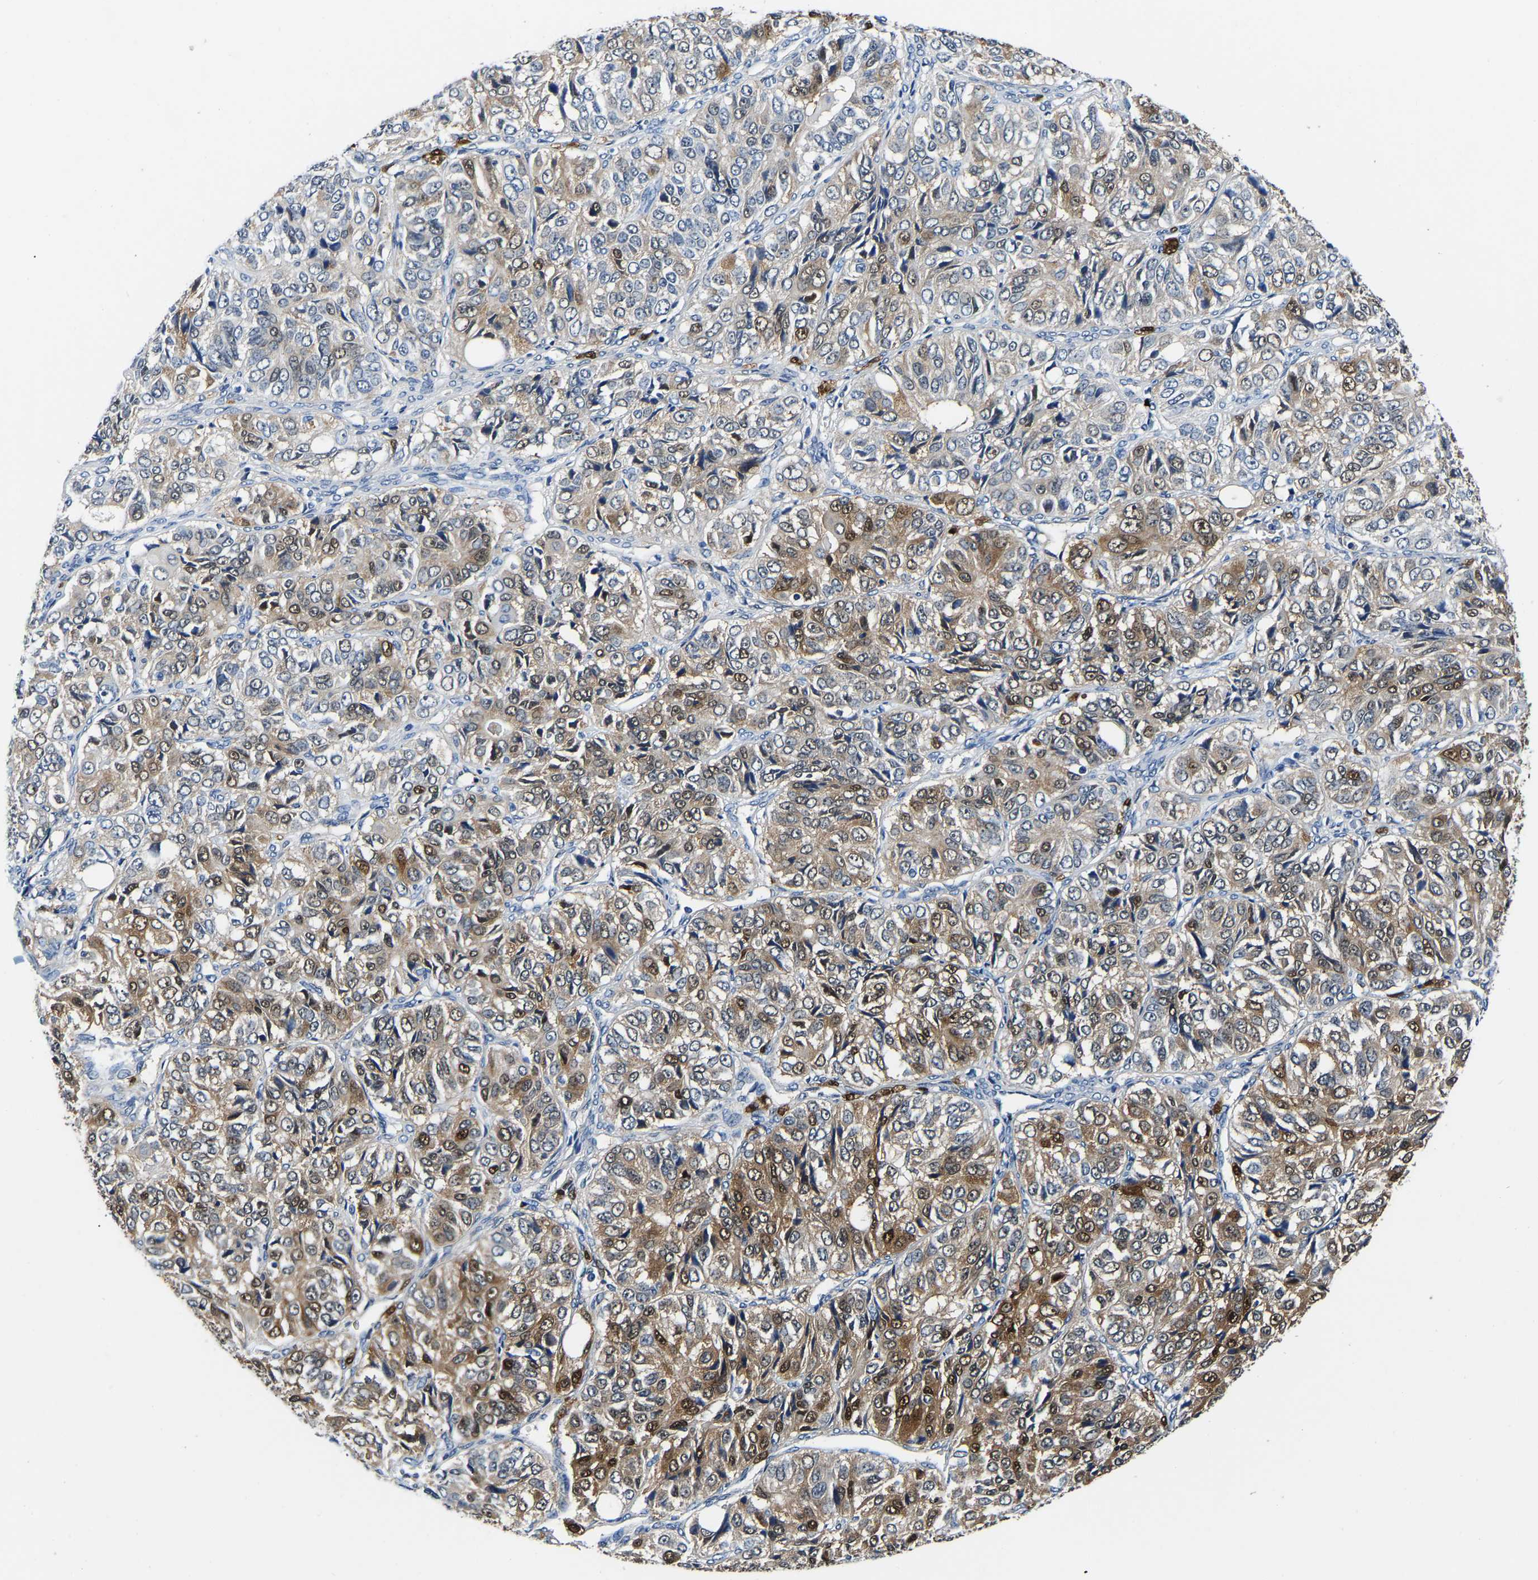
{"staining": {"intensity": "moderate", "quantity": ">75%", "location": "cytoplasmic/membranous,nuclear"}, "tissue": "ovarian cancer", "cell_type": "Tumor cells", "image_type": "cancer", "snomed": [{"axis": "morphology", "description": "Carcinoma, endometroid"}, {"axis": "topography", "description": "Ovary"}], "caption": "Brown immunohistochemical staining in human ovarian cancer displays moderate cytoplasmic/membranous and nuclear positivity in about >75% of tumor cells.", "gene": "S100A13", "patient": {"sex": "female", "age": 51}}